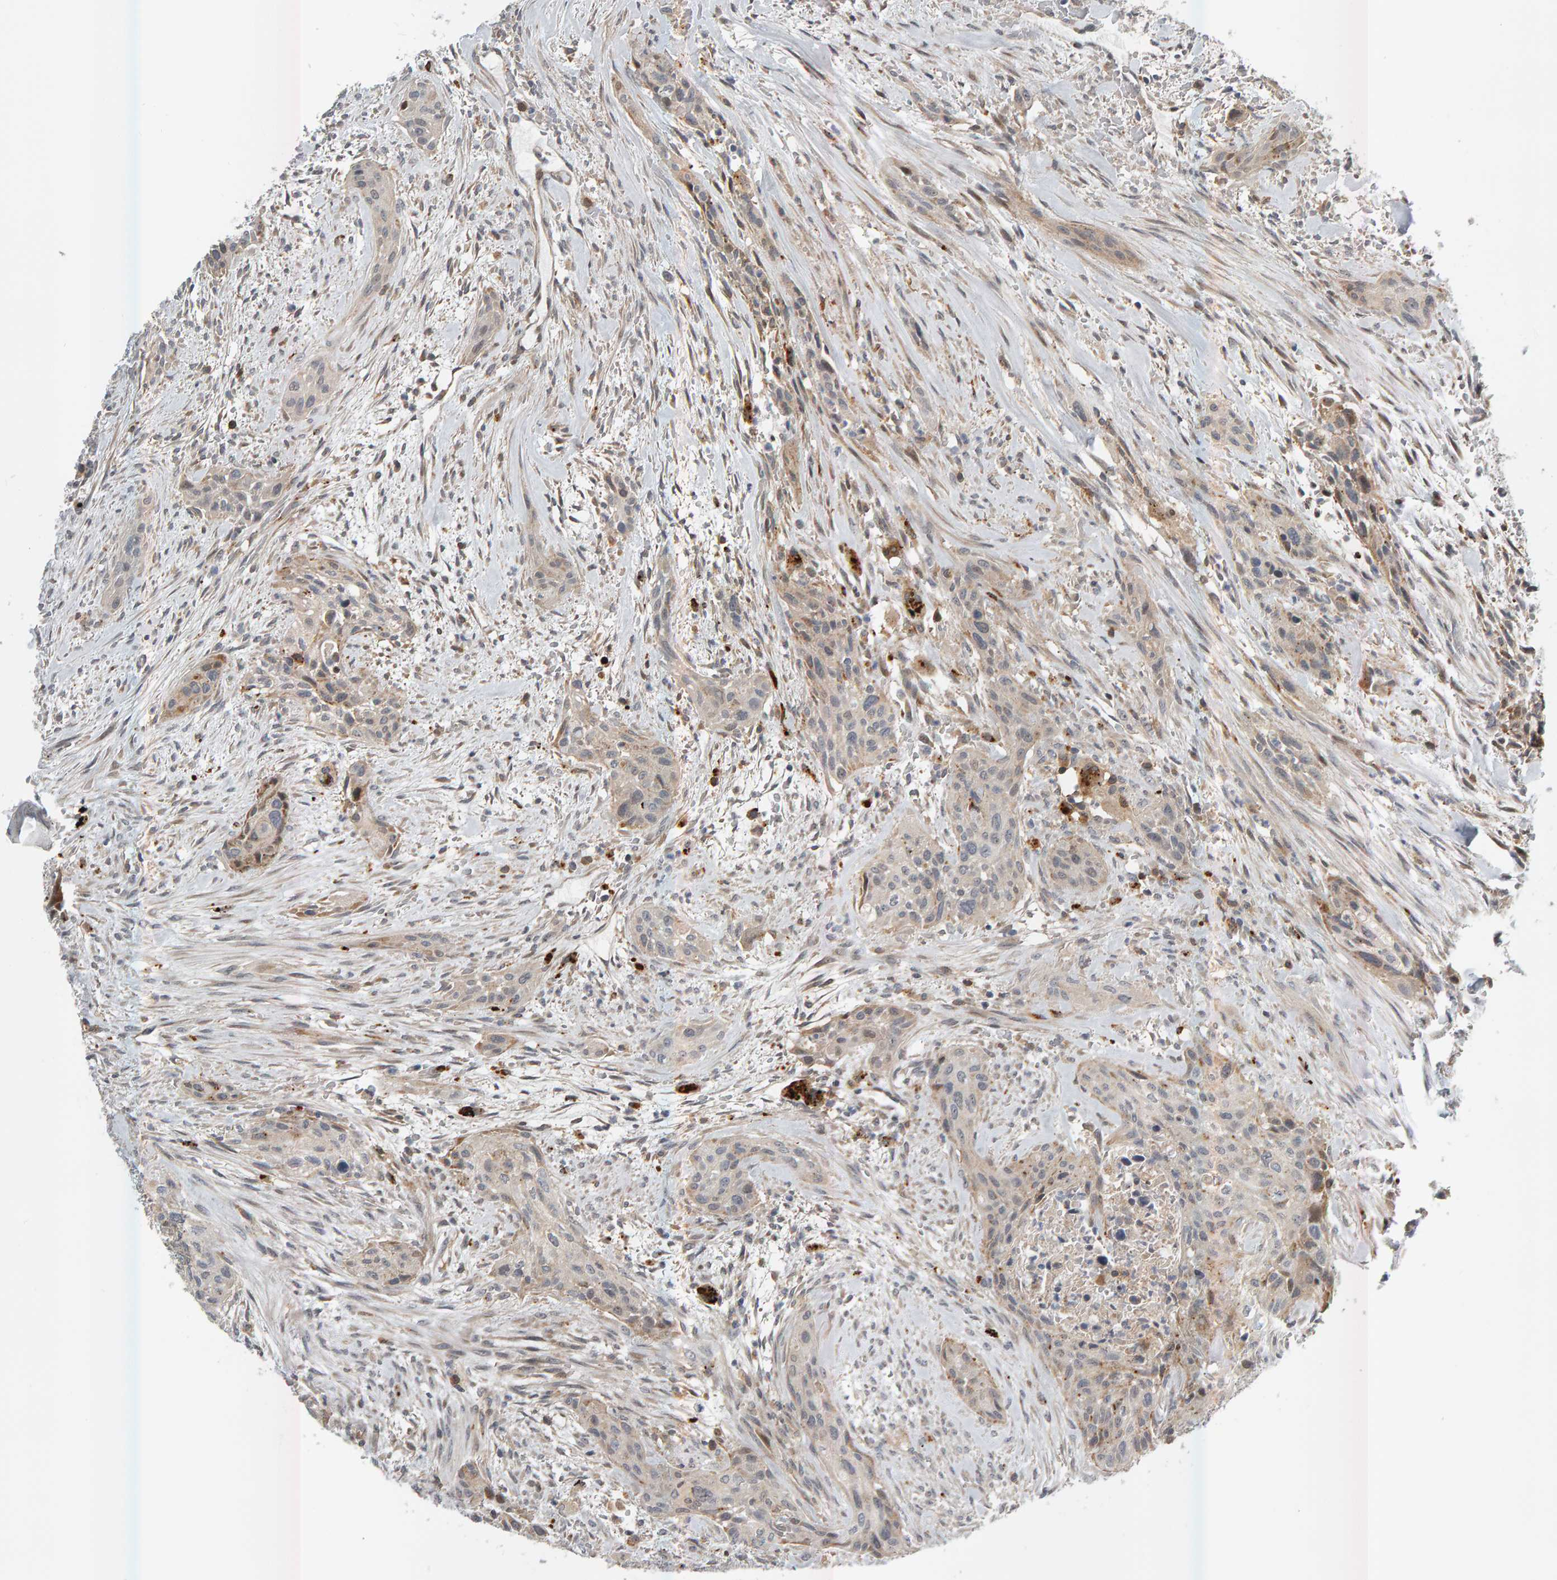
{"staining": {"intensity": "weak", "quantity": "25%-75%", "location": "cytoplasmic/membranous"}, "tissue": "urothelial cancer", "cell_type": "Tumor cells", "image_type": "cancer", "snomed": [{"axis": "morphology", "description": "Urothelial carcinoma, High grade"}, {"axis": "topography", "description": "Urinary bladder"}], "caption": "The photomicrograph exhibits staining of urothelial carcinoma (high-grade), revealing weak cytoplasmic/membranous protein expression (brown color) within tumor cells. (brown staining indicates protein expression, while blue staining denotes nuclei).", "gene": "ZNF160", "patient": {"sex": "male", "age": 35}}